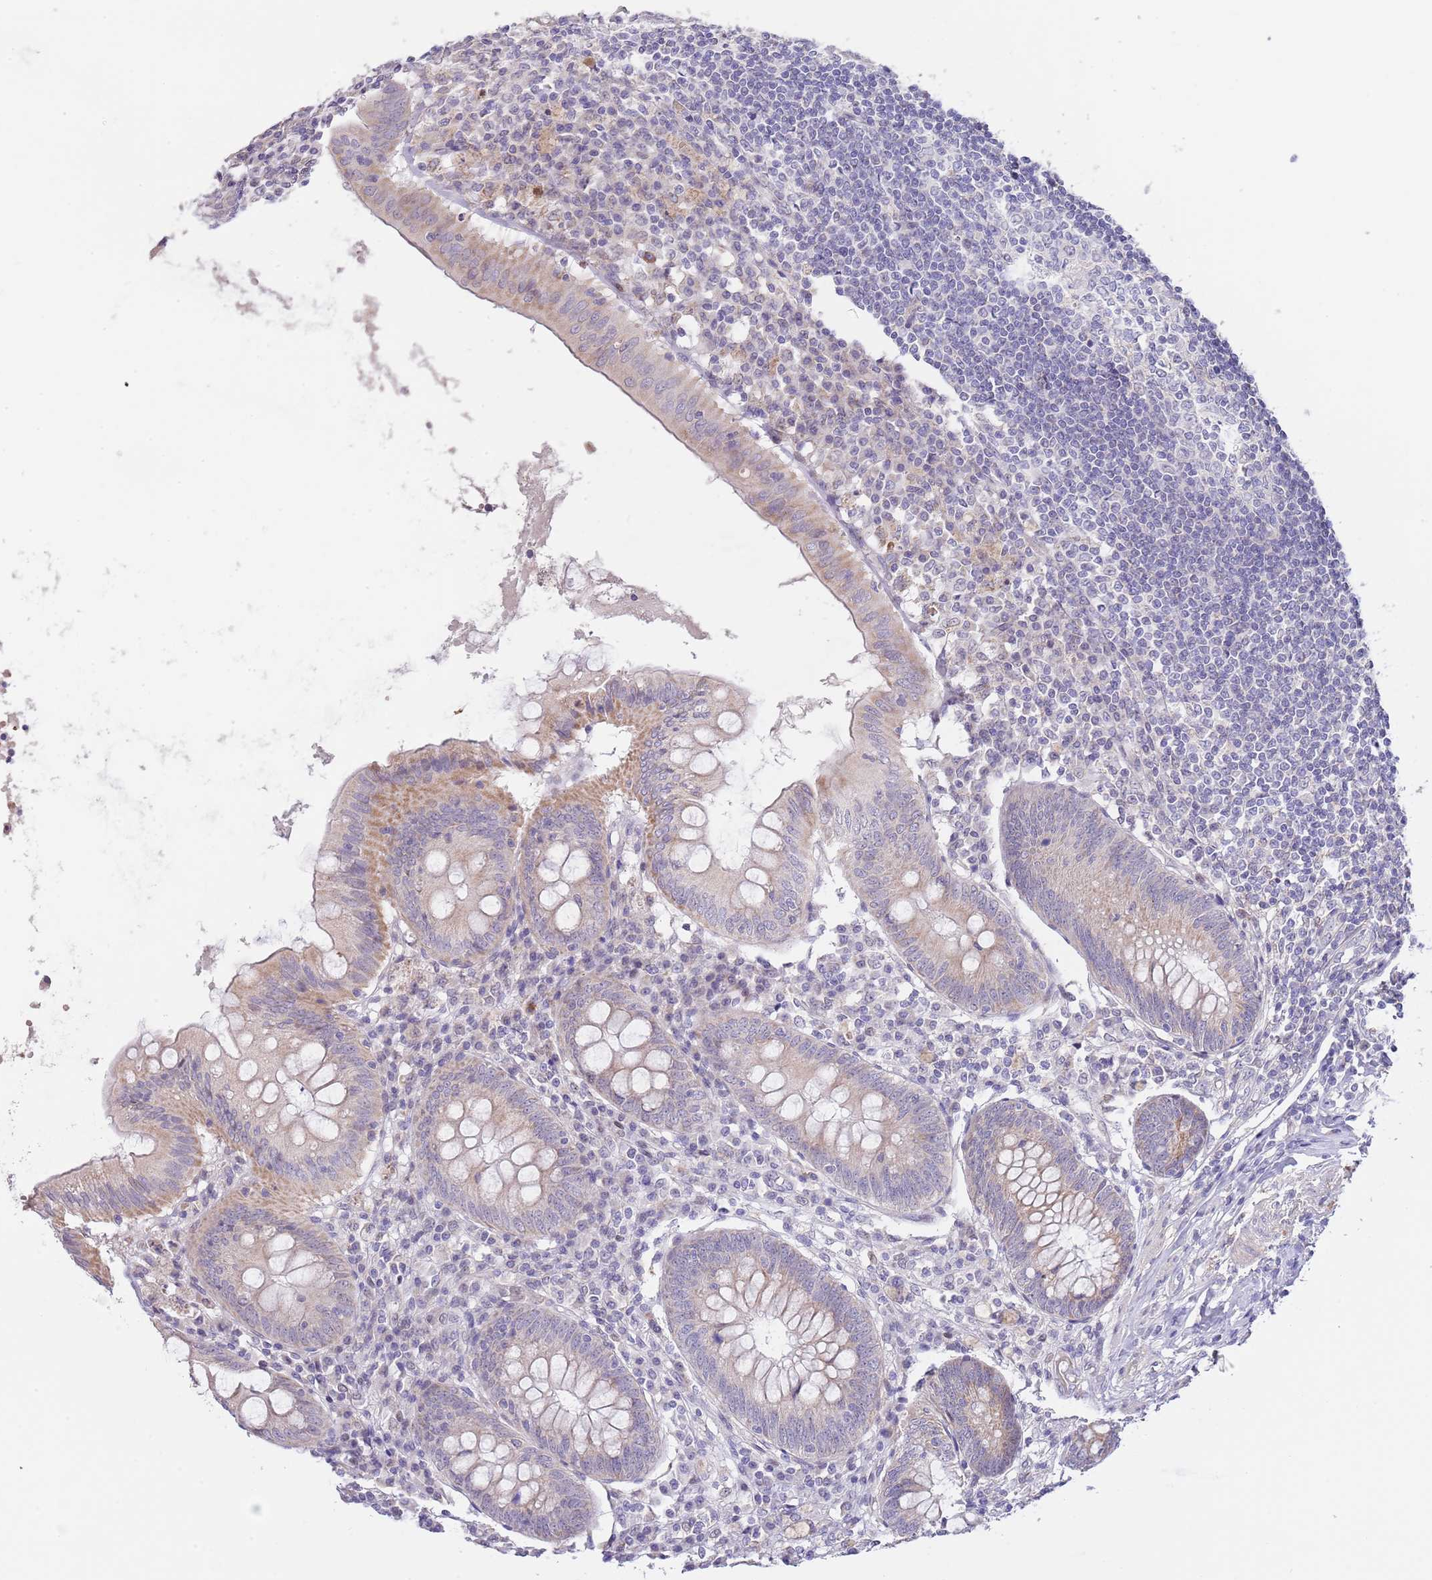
{"staining": {"intensity": "weak", "quantity": "<25%", "location": "cytoplasmic/membranous"}, "tissue": "appendix", "cell_type": "Glandular cells", "image_type": "normal", "snomed": [{"axis": "morphology", "description": "Normal tissue, NOS"}, {"axis": "topography", "description": "Appendix"}], "caption": "A high-resolution image shows IHC staining of normal appendix, which shows no significant staining in glandular cells.", "gene": "AP1S2", "patient": {"sex": "female", "age": 54}}